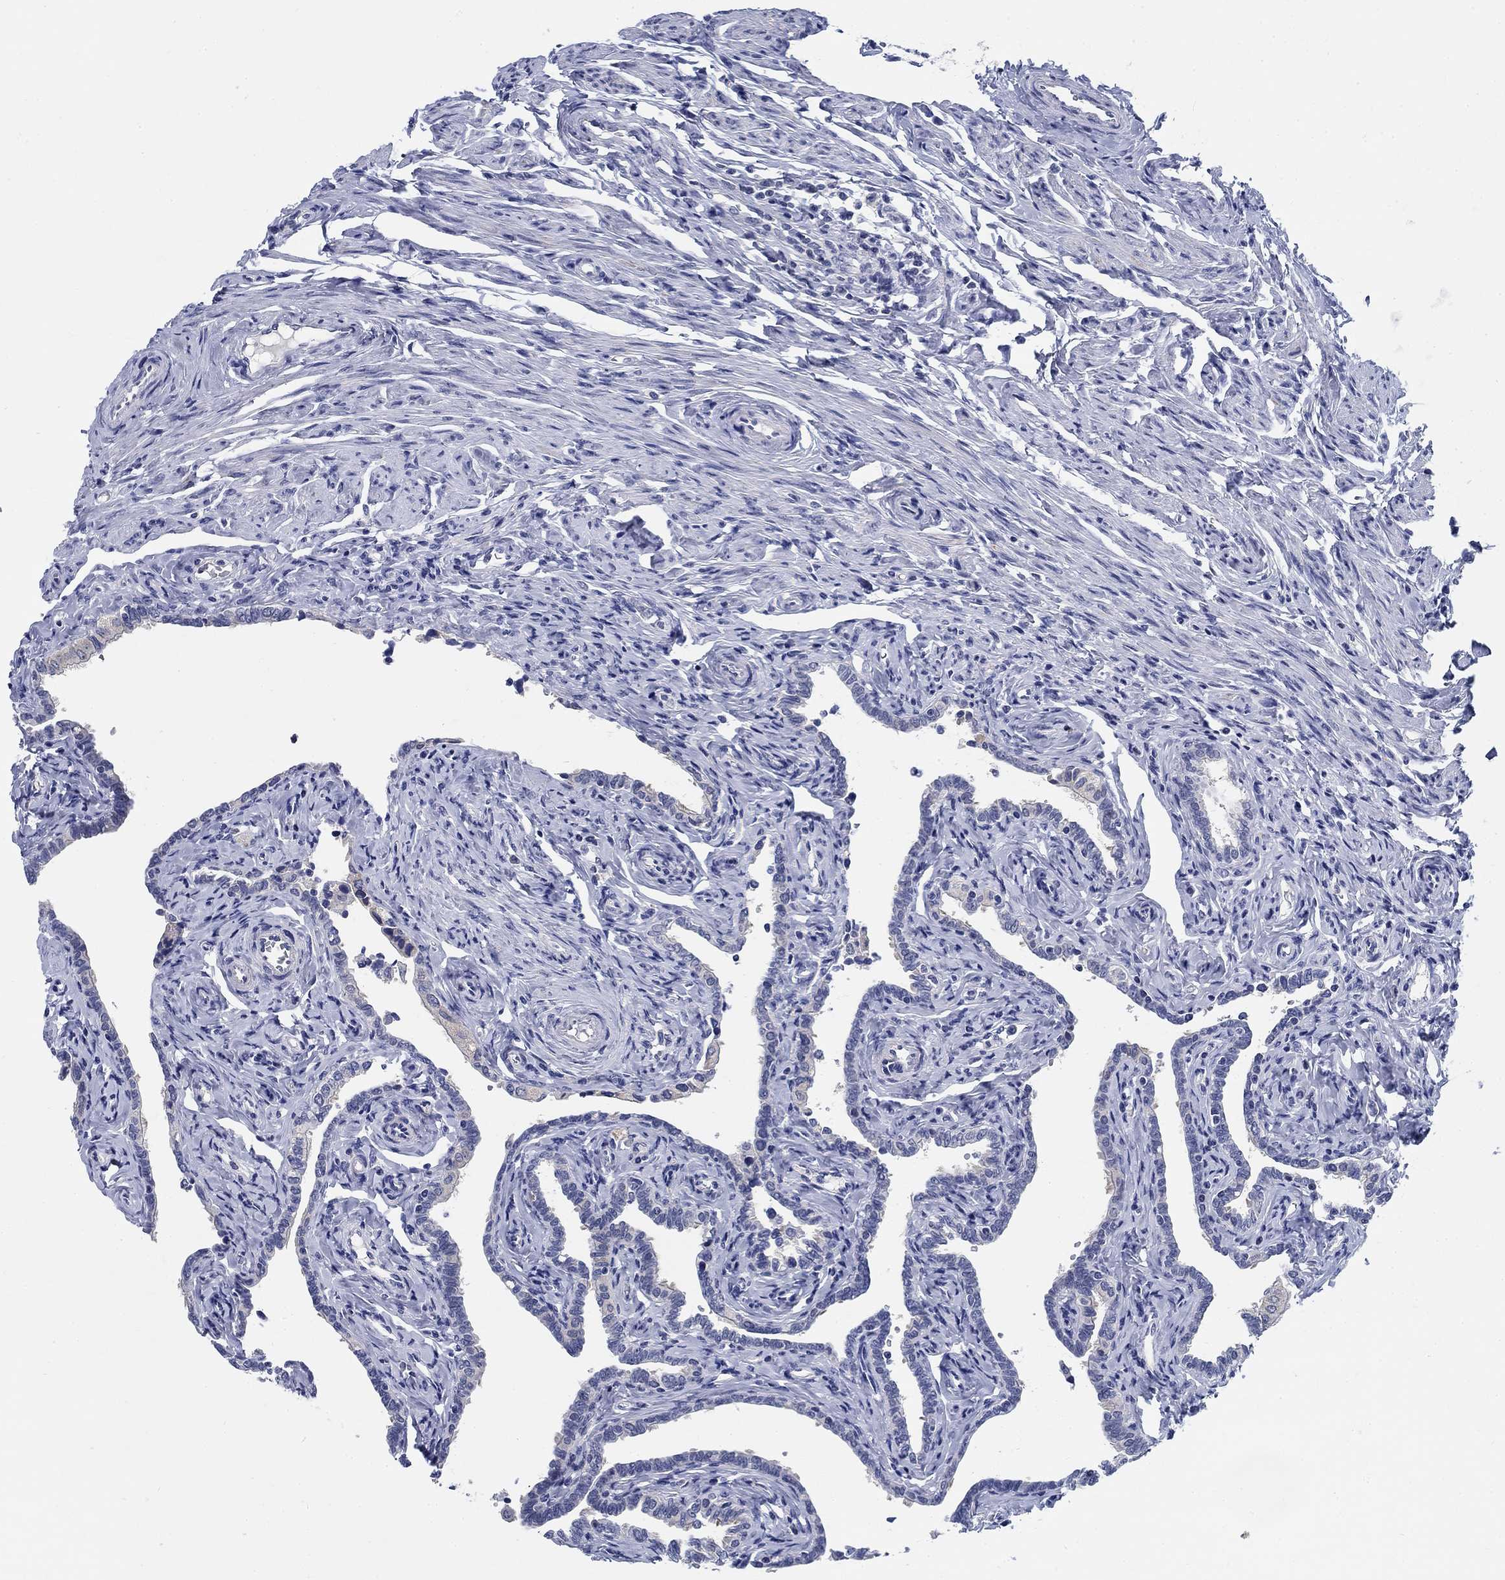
{"staining": {"intensity": "negative", "quantity": "none", "location": "none"}, "tissue": "fallopian tube", "cell_type": "Glandular cells", "image_type": "normal", "snomed": [{"axis": "morphology", "description": "Normal tissue, NOS"}, {"axis": "topography", "description": "Fallopian tube"}, {"axis": "topography", "description": "Ovary"}], "caption": "A micrograph of human fallopian tube is negative for staining in glandular cells. The staining is performed using DAB (3,3'-diaminobenzidine) brown chromogen with nuclei counter-stained in using hematoxylin.", "gene": "SMIM18", "patient": {"sex": "female", "age": 54}}